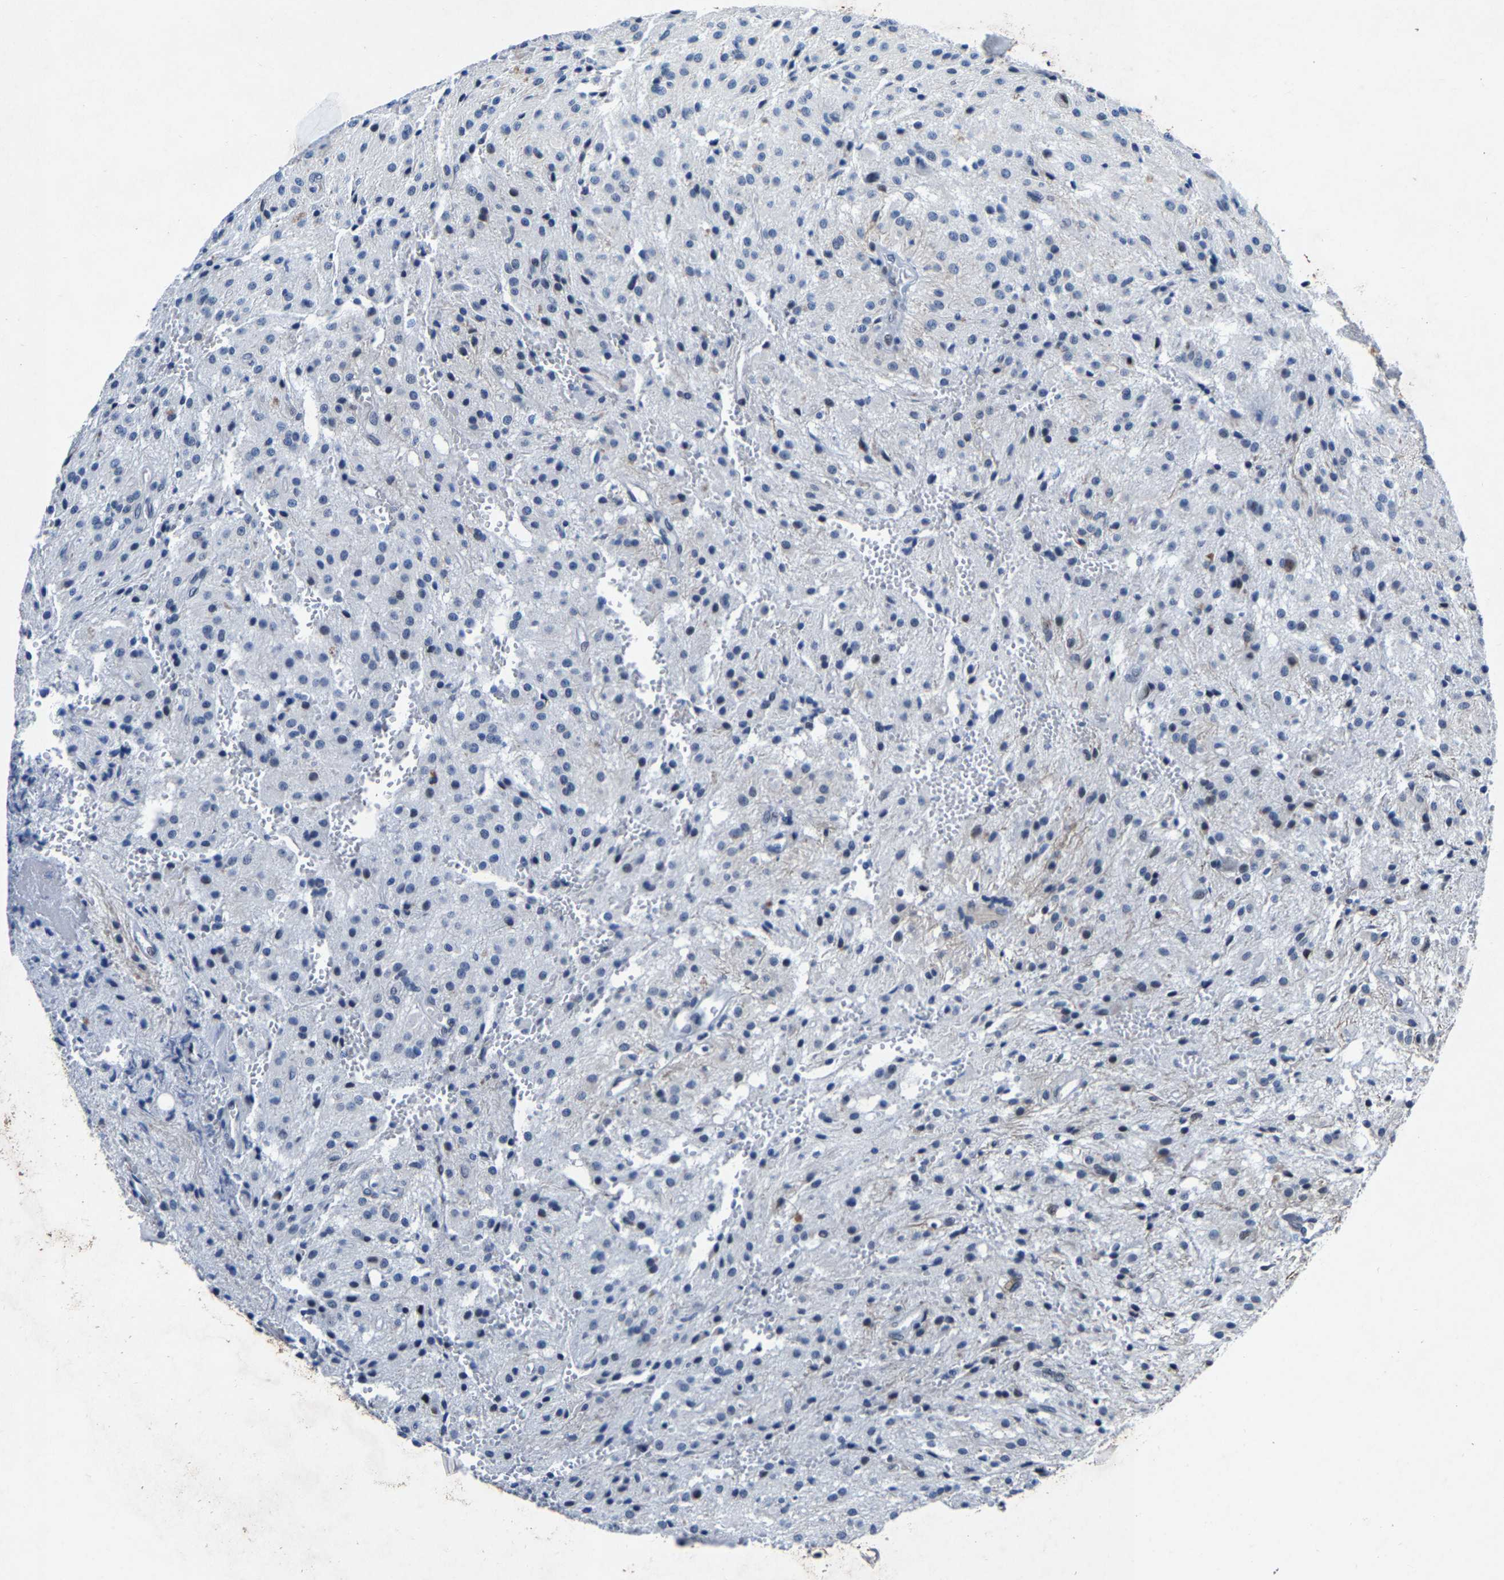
{"staining": {"intensity": "negative", "quantity": "none", "location": "none"}, "tissue": "glioma", "cell_type": "Tumor cells", "image_type": "cancer", "snomed": [{"axis": "morphology", "description": "Glioma, malignant, High grade"}, {"axis": "topography", "description": "Brain"}], "caption": "A micrograph of human glioma is negative for staining in tumor cells. (Stains: DAB (3,3'-diaminobenzidine) immunohistochemistry with hematoxylin counter stain, Microscopy: brightfield microscopy at high magnification).", "gene": "UBN2", "patient": {"sex": "female", "age": 59}}